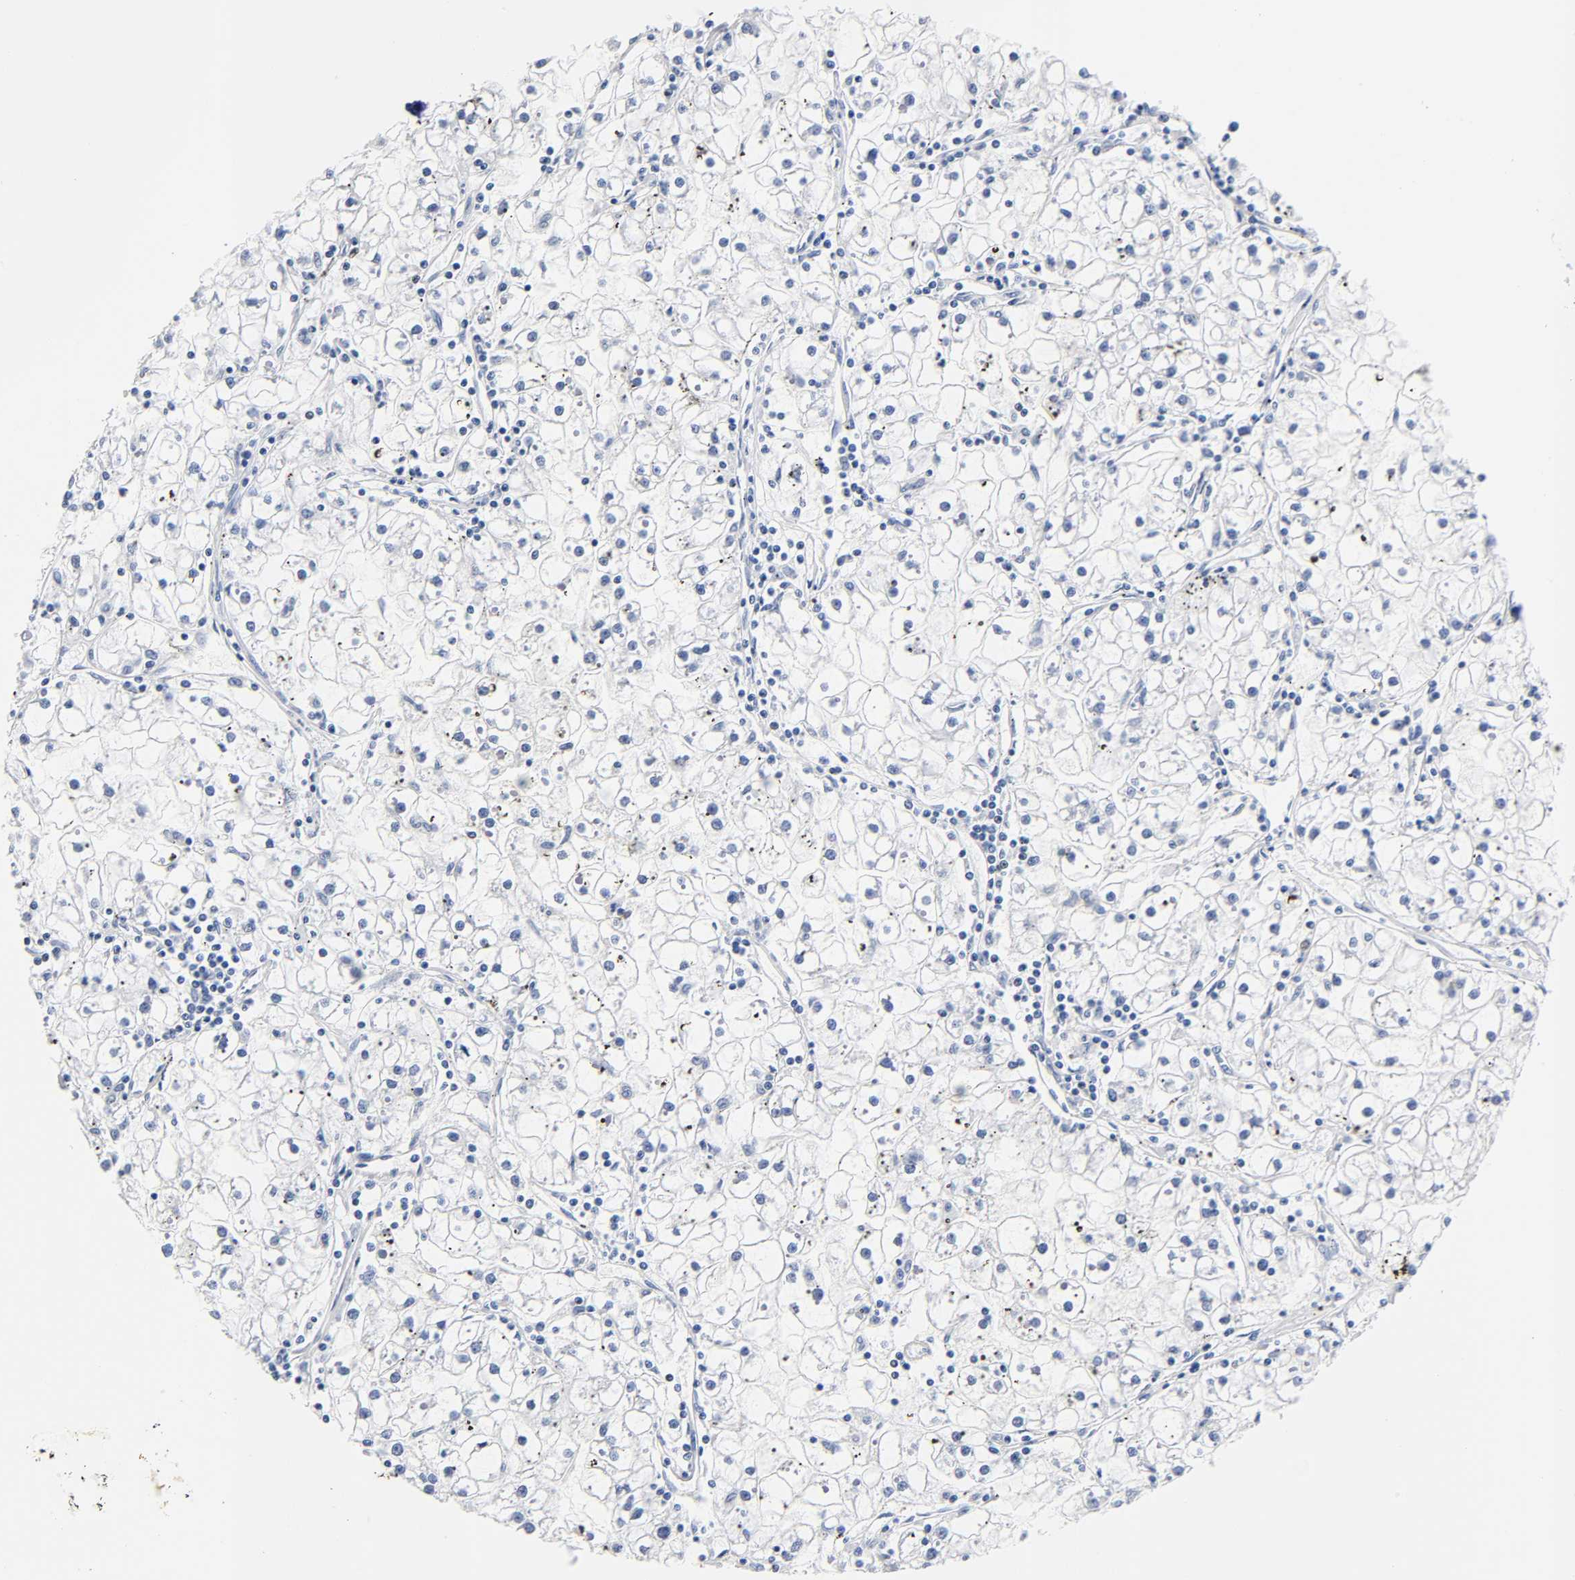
{"staining": {"intensity": "negative", "quantity": "none", "location": "none"}, "tissue": "renal cancer", "cell_type": "Tumor cells", "image_type": "cancer", "snomed": [{"axis": "morphology", "description": "Adenocarcinoma, NOS"}, {"axis": "topography", "description": "Kidney"}], "caption": "Renal cancer was stained to show a protein in brown. There is no significant expression in tumor cells. (DAB (3,3'-diaminobenzidine) IHC, high magnification).", "gene": "NAB2", "patient": {"sex": "male", "age": 56}}